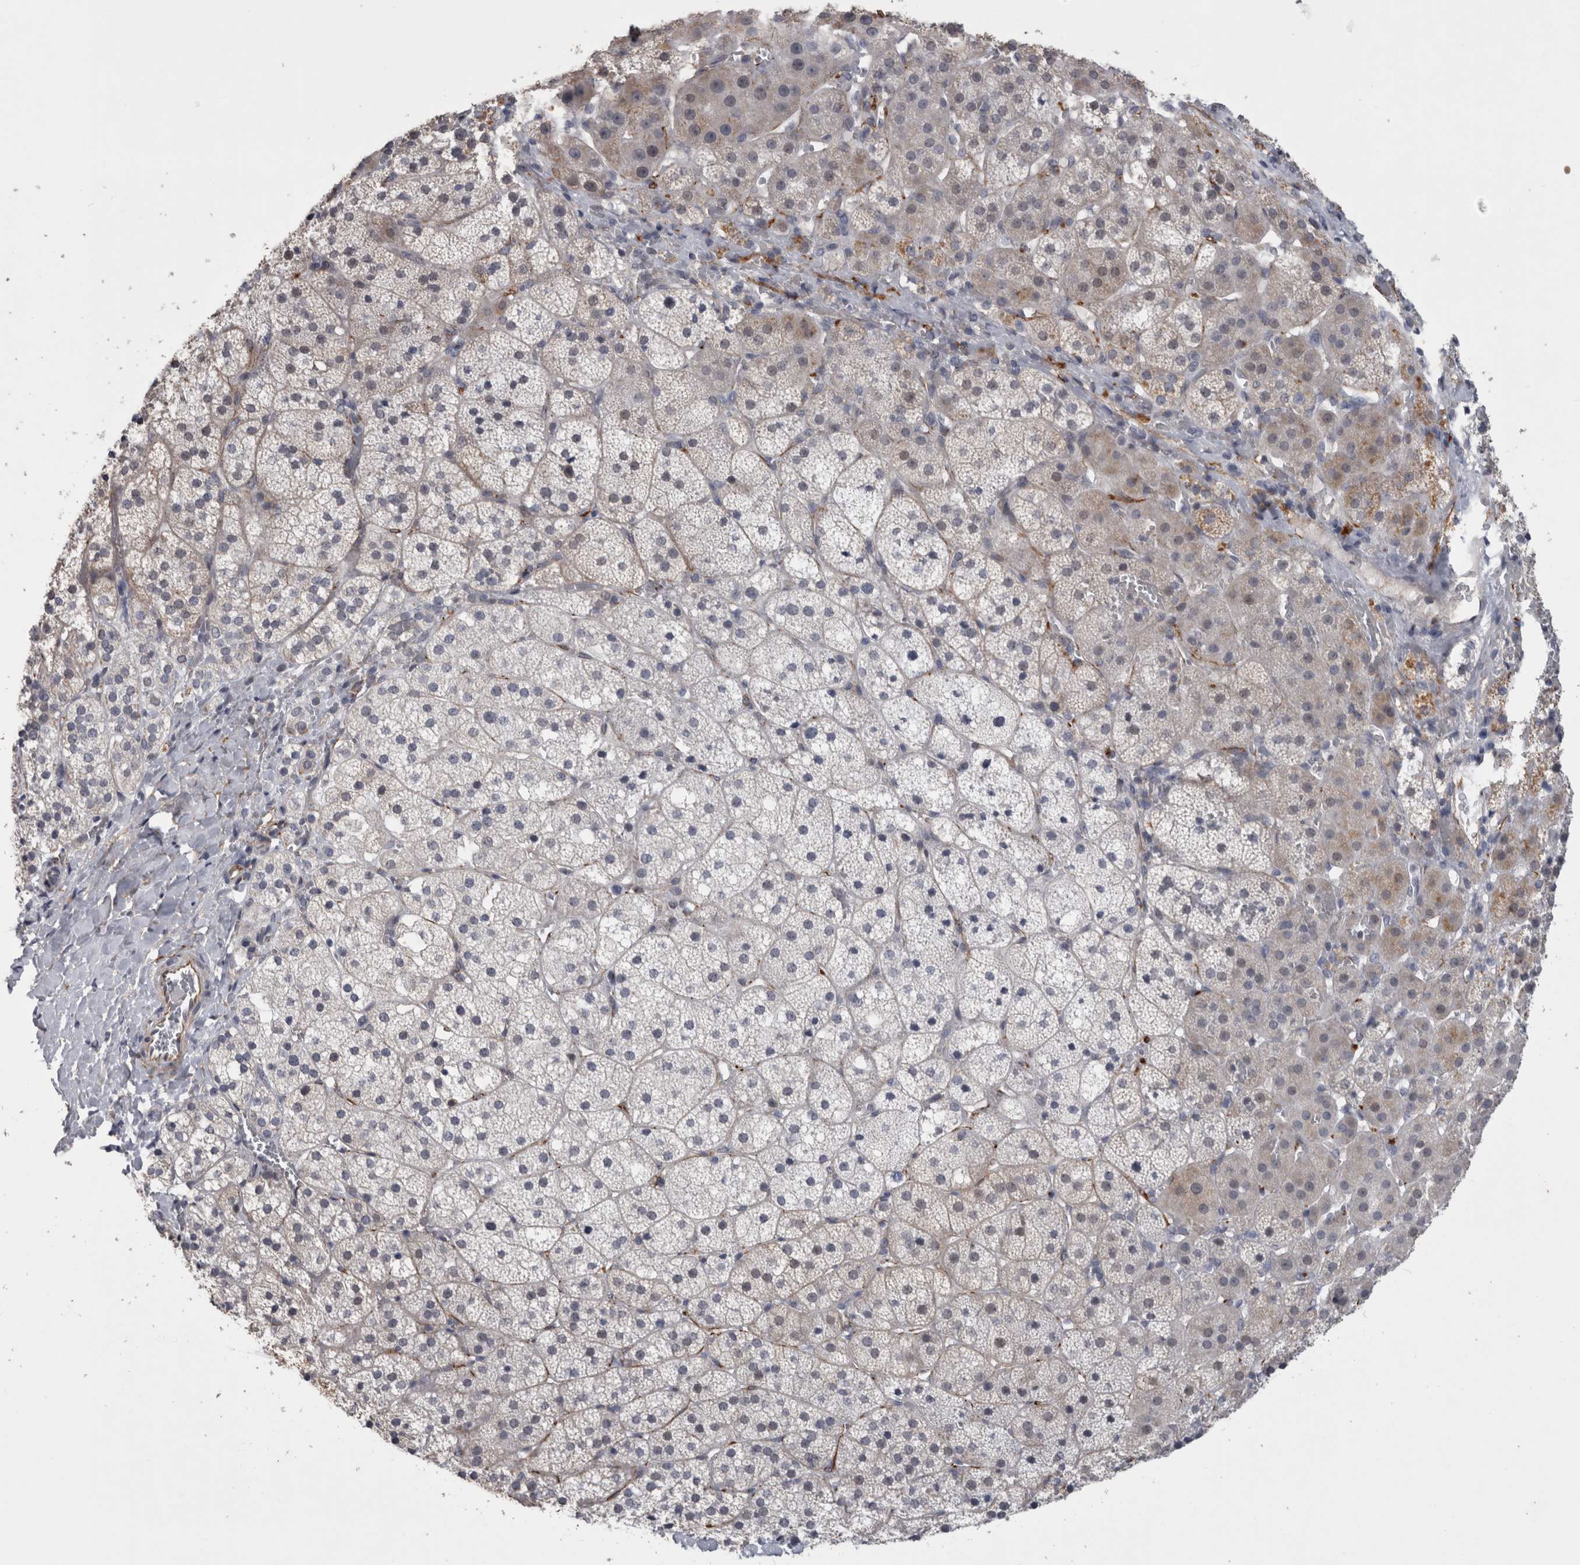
{"staining": {"intensity": "moderate", "quantity": "<25%", "location": "cytoplasmic/membranous"}, "tissue": "adrenal gland", "cell_type": "Glandular cells", "image_type": "normal", "snomed": [{"axis": "morphology", "description": "Normal tissue, NOS"}, {"axis": "topography", "description": "Adrenal gland"}], "caption": "Adrenal gland stained with IHC exhibits moderate cytoplasmic/membranous positivity in approximately <25% of glandular cells. (IHC, brightfield microscopy, high magnification).", "gene": "ACOT7", "patient": {"sex": "female", "age": 44}}